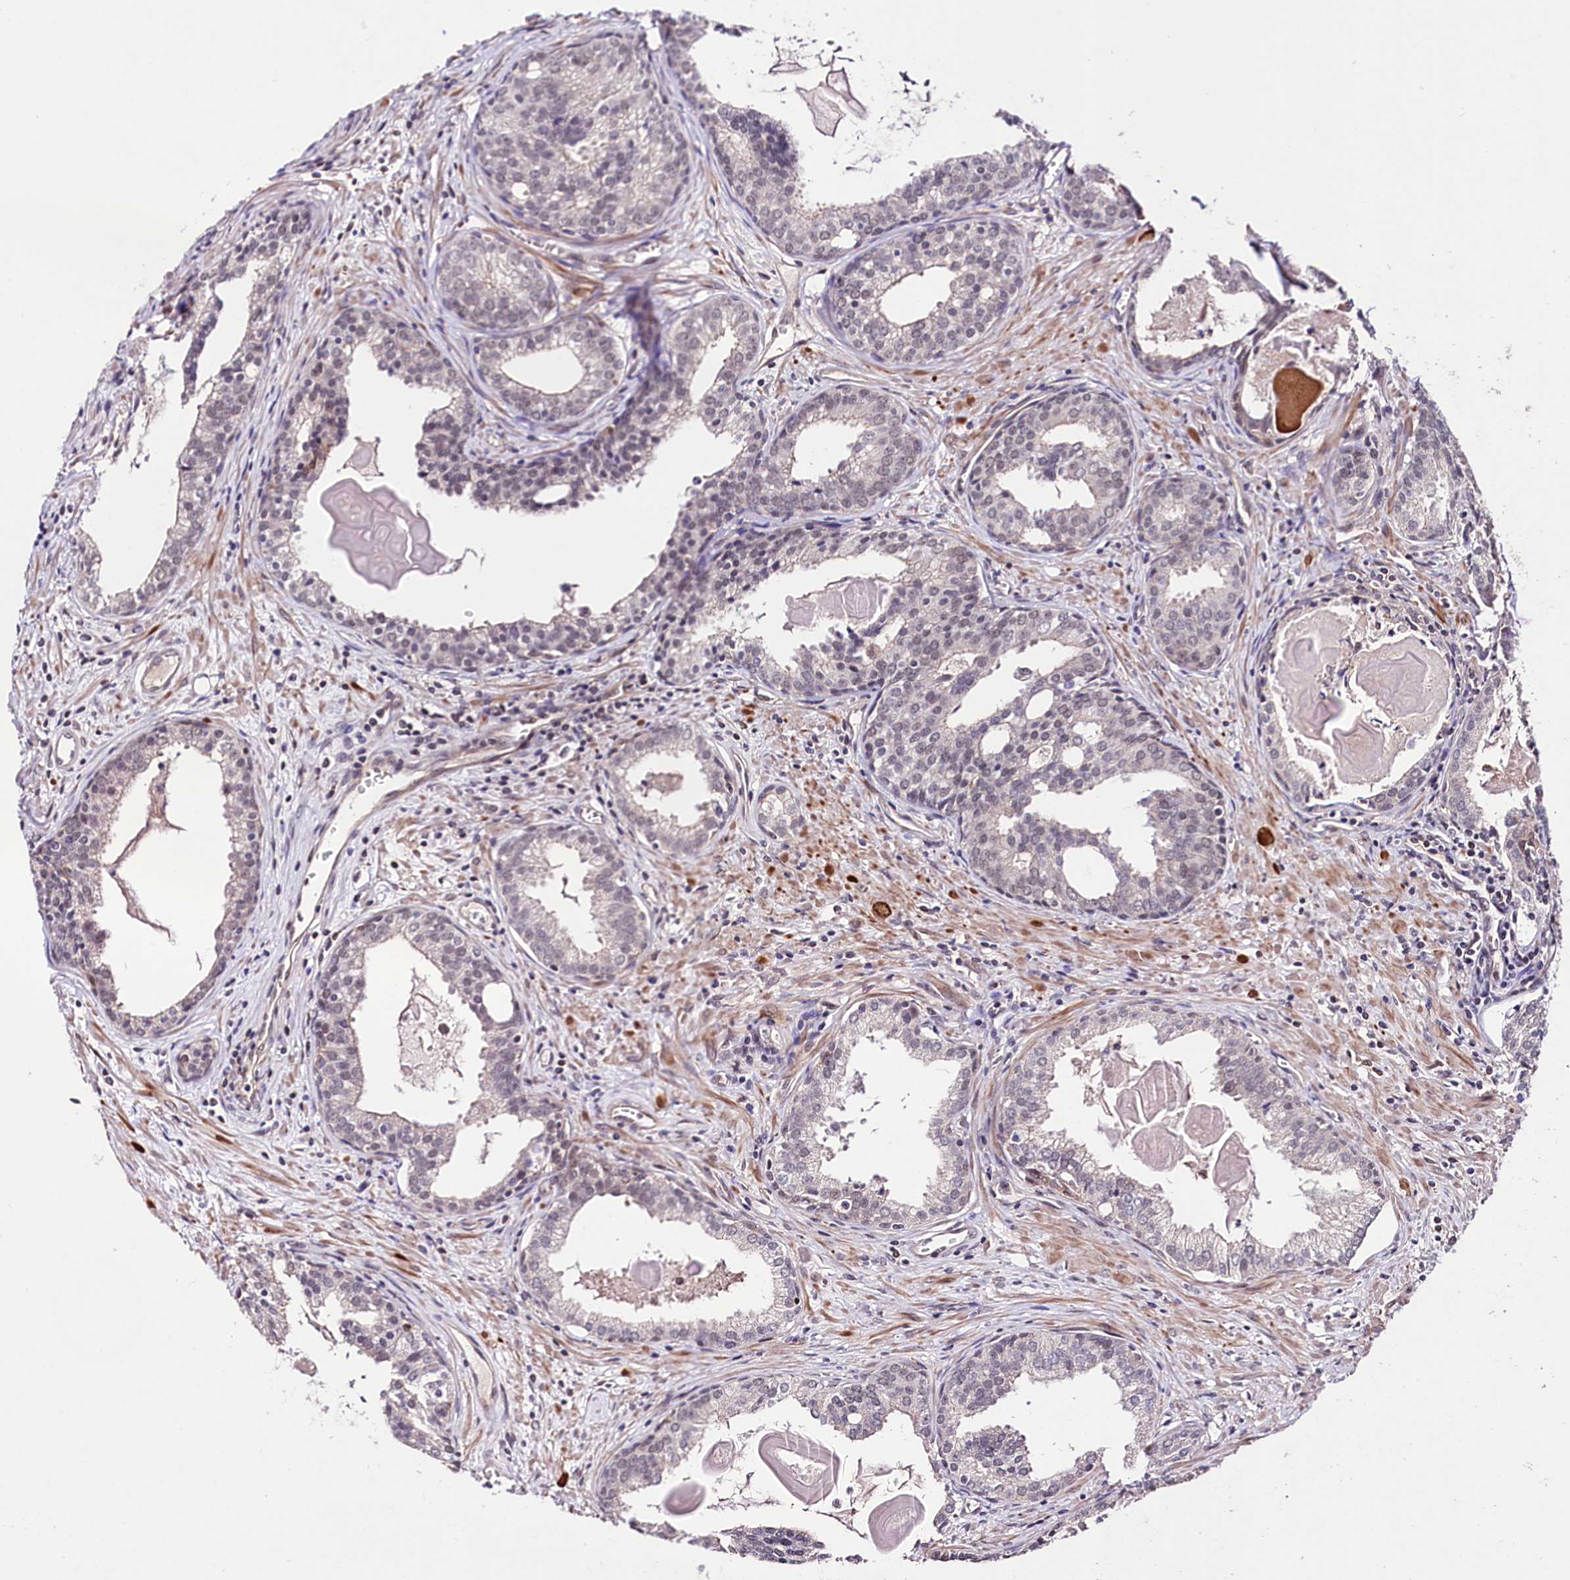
{"staining": {"intensity": "negative", "quantity": "none", "location": "none"}, "tissue": "prostate cancer", "cell_type": "Tumor cells", "image_type": "cancer", "snomed": [{"axis": "morphology", "description": "Adenocarcinoma, High grade"}, {"axis": "topography", "description": "Prostate"}], "caption": "Immunohistochemistry of prostate cancer (adenocarcinoma (high-grade)) demonstrates no expression in tumor cells.", "gene": "TAFAZZIN", "patient": {"sex": "male", "age": 68}}